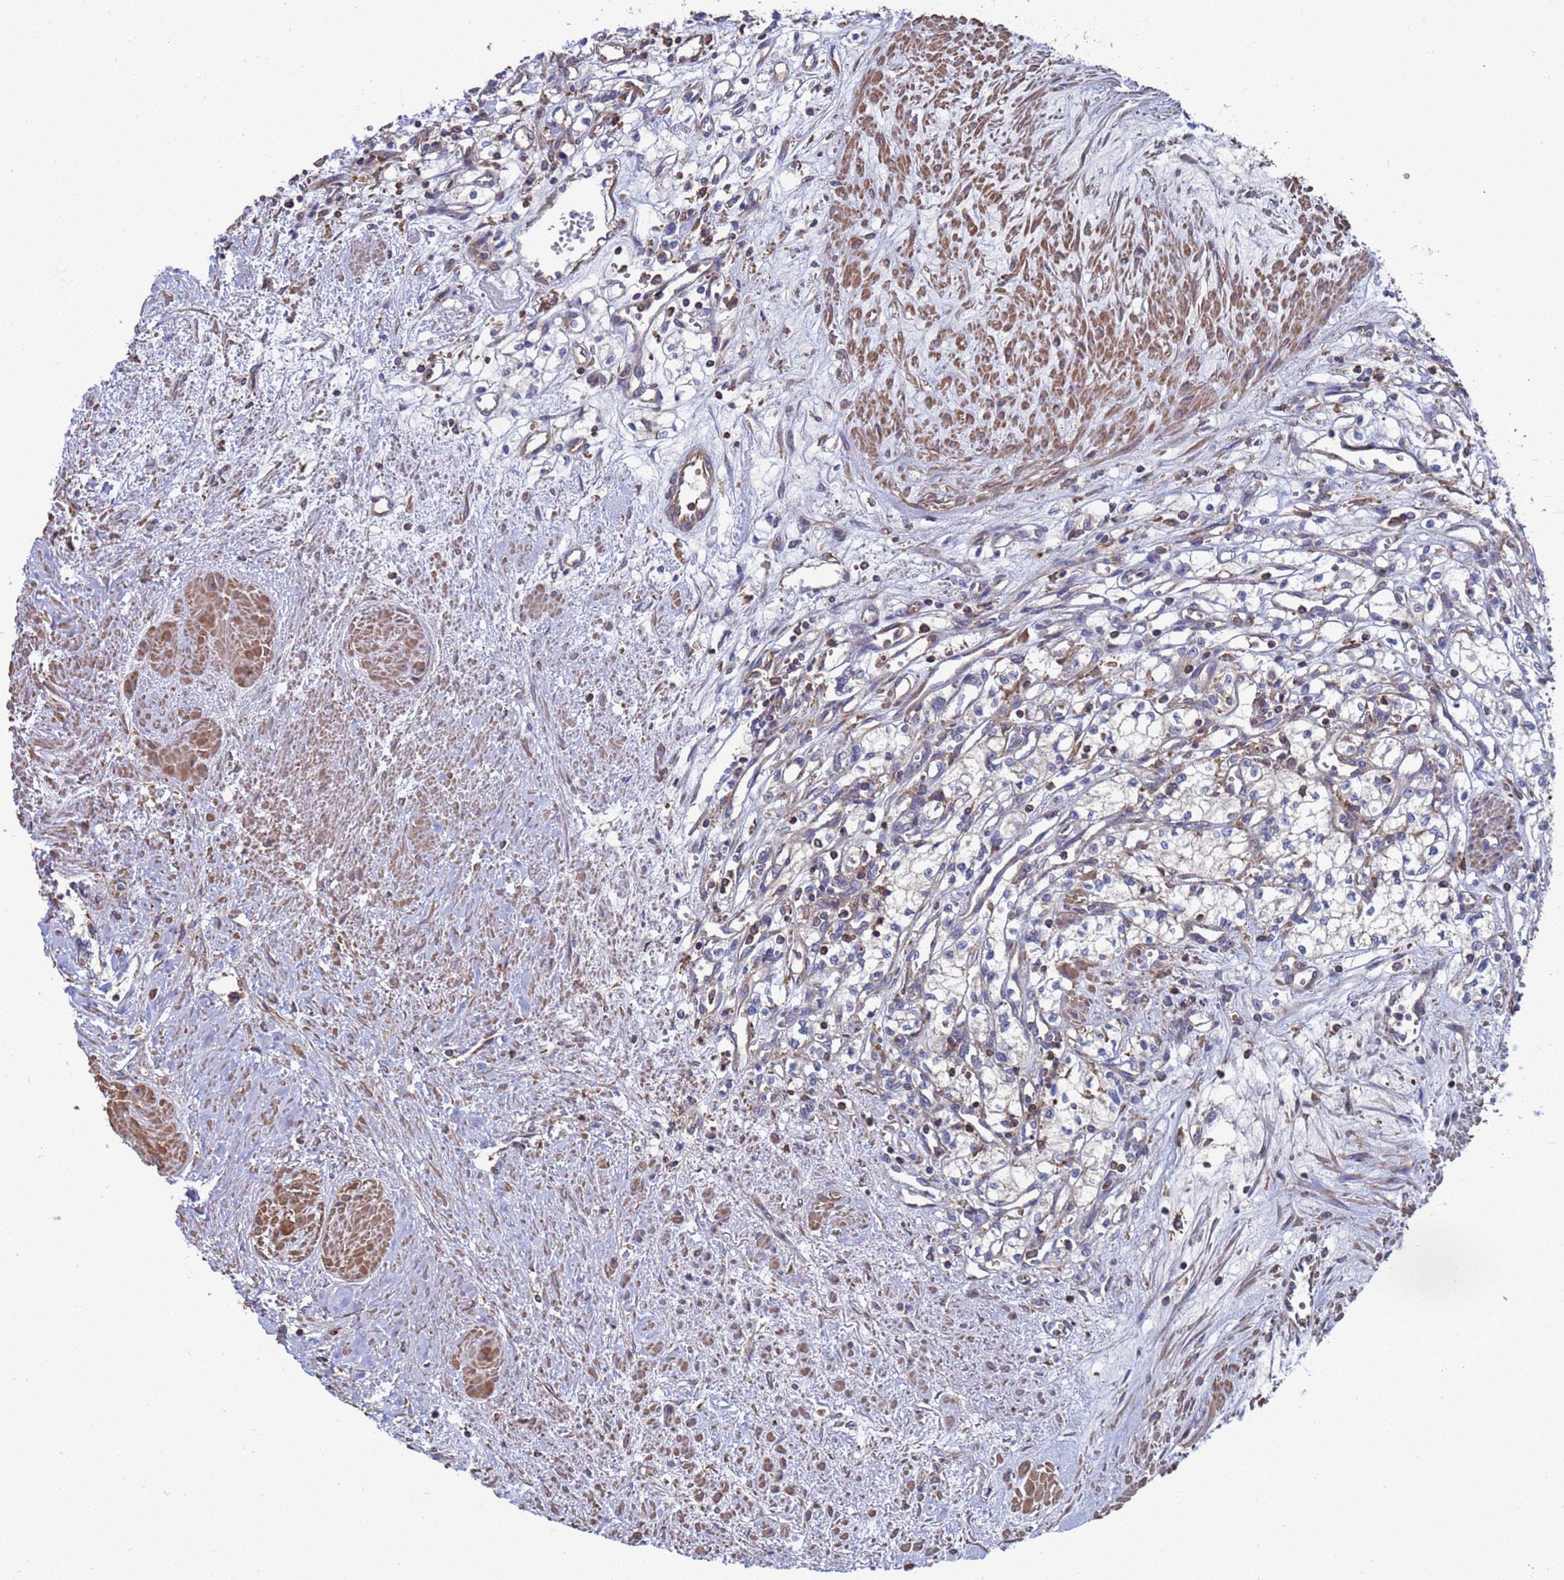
{"staining": {"intensity": "negative", "quantity": "none", "location": "none"}, "tissue": "renal cancer", "cell_type": "Tumor cells", "image_type": "cancer", "snomed": [{"axis": "morphology", "description": "Adenocarcinoma, NOS"}, {"axis": "topography", "description": "Kidney"}], "caption": "Immunohistochemical staining of renal cancer displays no significant staining in tumor cells.", "gene": "PYCR1", "patient": {"sex": "male", "age": 59}}